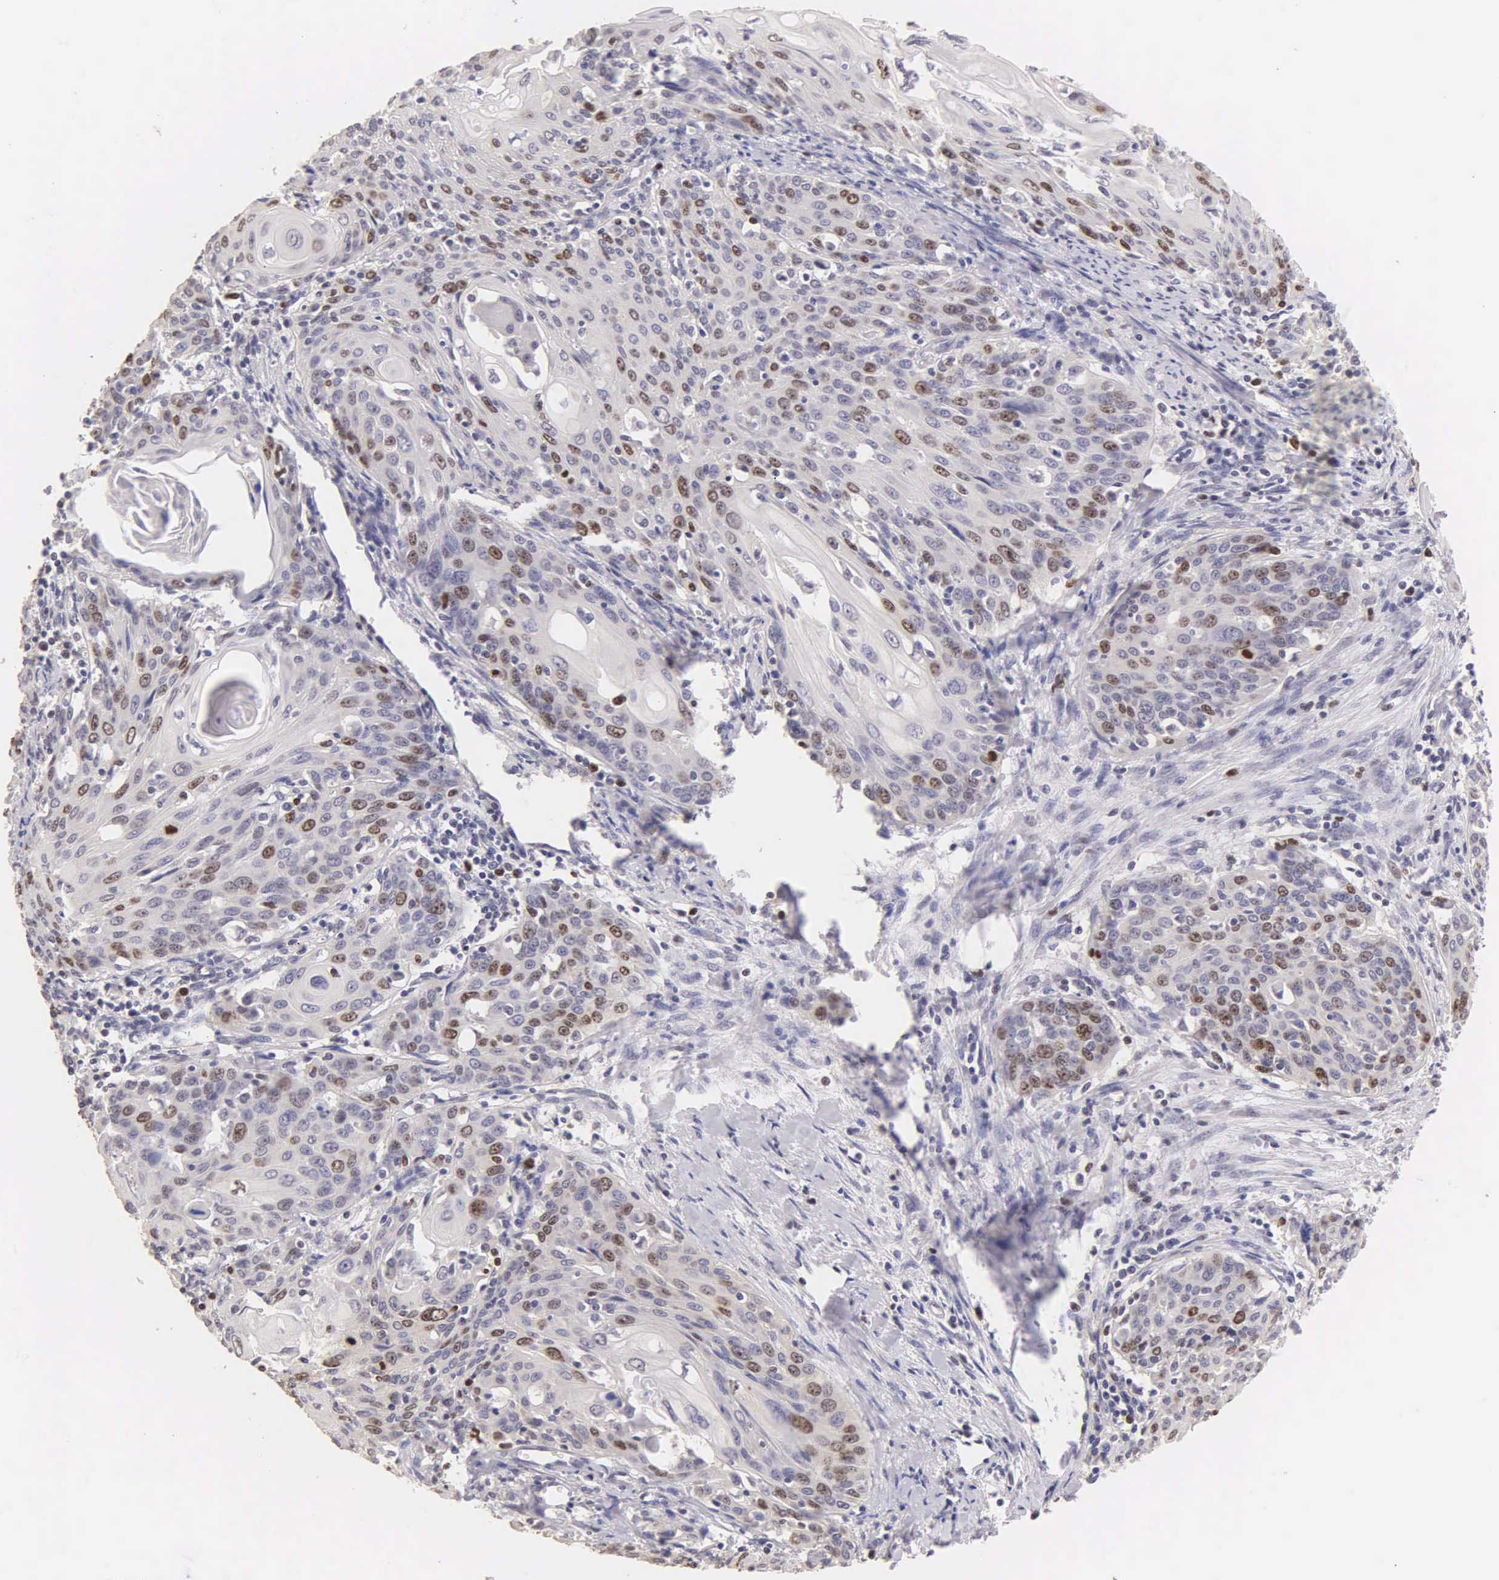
{"staining": {"intensity": "moderate", "quantity": "25%-75%", "location": "nuclear"}, "tissue": "cervical cancer", "cell_type": "Tumor cells", "image_type": "cancer", "snomed": [{"axis": "morphology", "description": "Squamous cell carcinoma, NOS"}, {"axis": "topography", "description": "Cervix"}], "caption": "Immunohistochemical staining of cervical cancer (squamous cell carcinoma) reveals moderate nuclear protein staining in about 25%-75% of tumor cells. (DAB IHC with brightfield microscopy, high magnification).", "gene": "MKI67", "patient": {"sex": "female", "age": 54}}